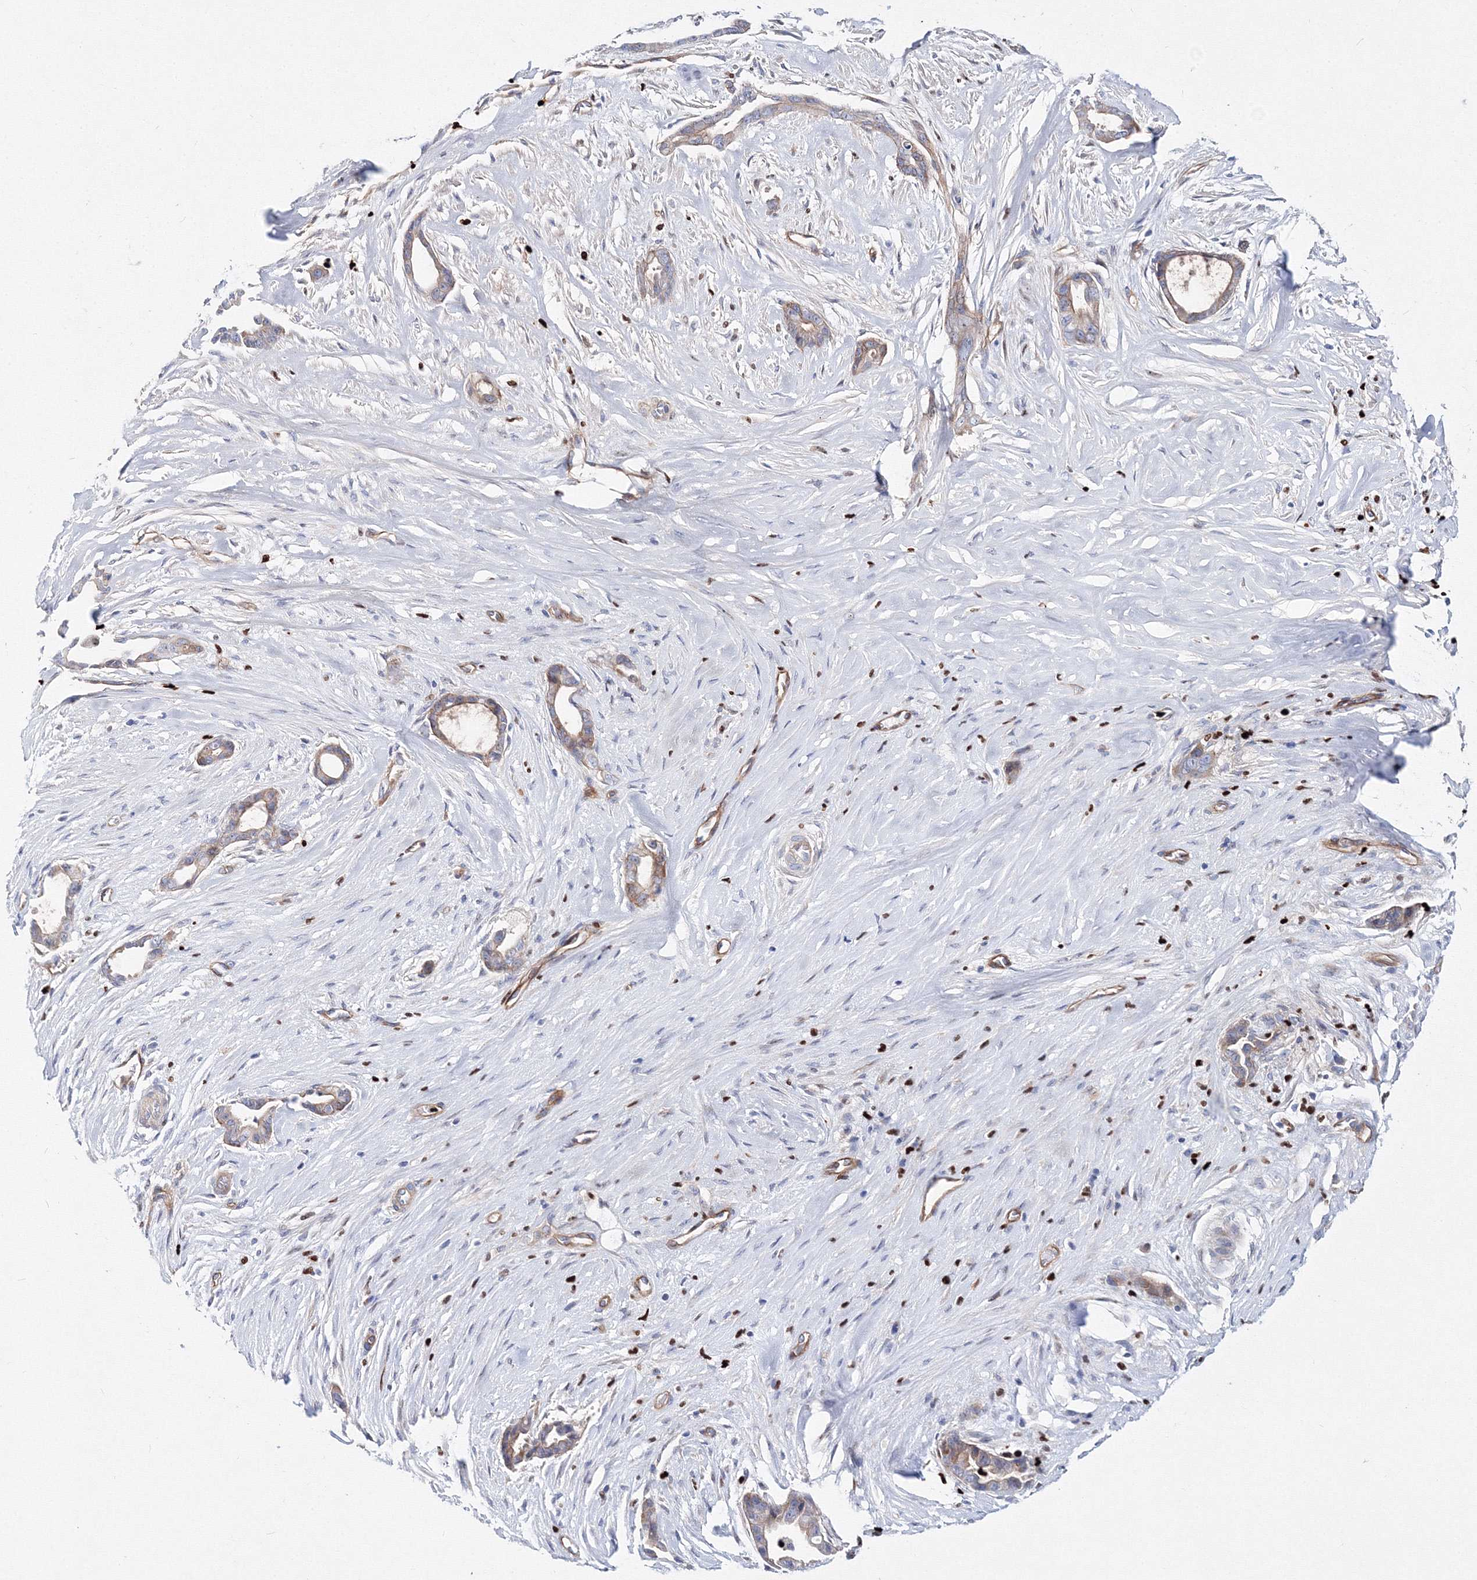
{"staining": {"intensity": "moderate", "quantity": ">75%", "location": "cytoplasmic/membranous"}, "tissue": "liver cancer", "cell_type": "Tumor cells", "image_type": "cancer", "snomed": [{"axis": "morphology", "description": "Cholangiocarcinoma"}, {"axis": "topography", "description": "Liver"}], "caption": "Liver cholangiocarcinoma stained with a brown dye exhibits moderate cytoplasmic/membranous positive positivity in approximately >75% of tumor cells.", "gene": "C11orf52", "patient": {"sex": "female", "age": 55}}